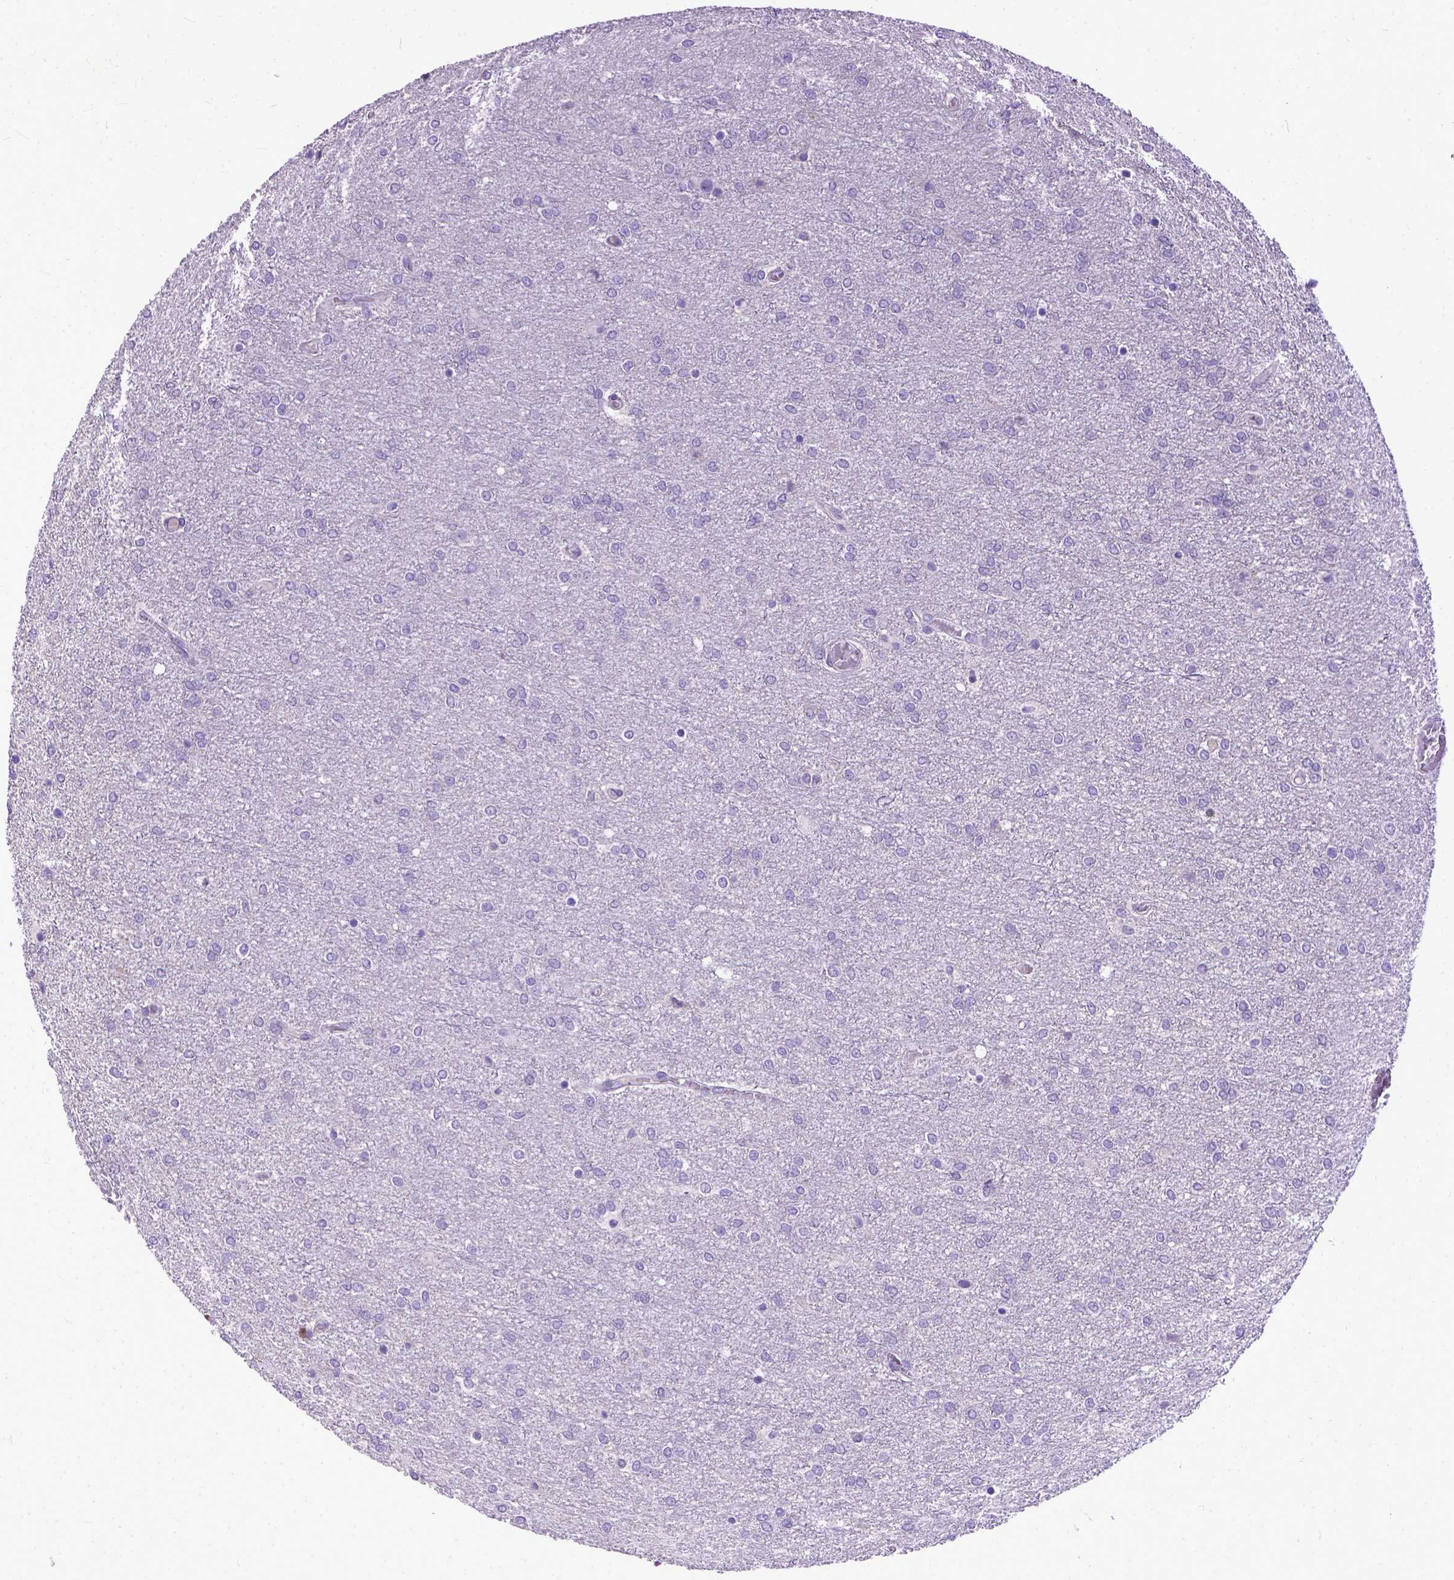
{"staining": {"intensity": "negative", "quantity": "none", "location": "none"}, "tissue": "glioma", "cell_type": "Tumor cells", "image_type": "cancer", "snomed": [{"axis": "morphology", "description": "Glioma, malignant, High grade"}, {"axis": "topography", "description": "Brain"}], "caption": "High magnification brightfield microscopy of glioma stained with DAB (3,3'-diaminobenzidine) (brown) and counterstained with hematoxylin (blue): tumor cells show no significant staining.", "gene": "PLK5", "patient": {"sex": "female", "age": 61}}